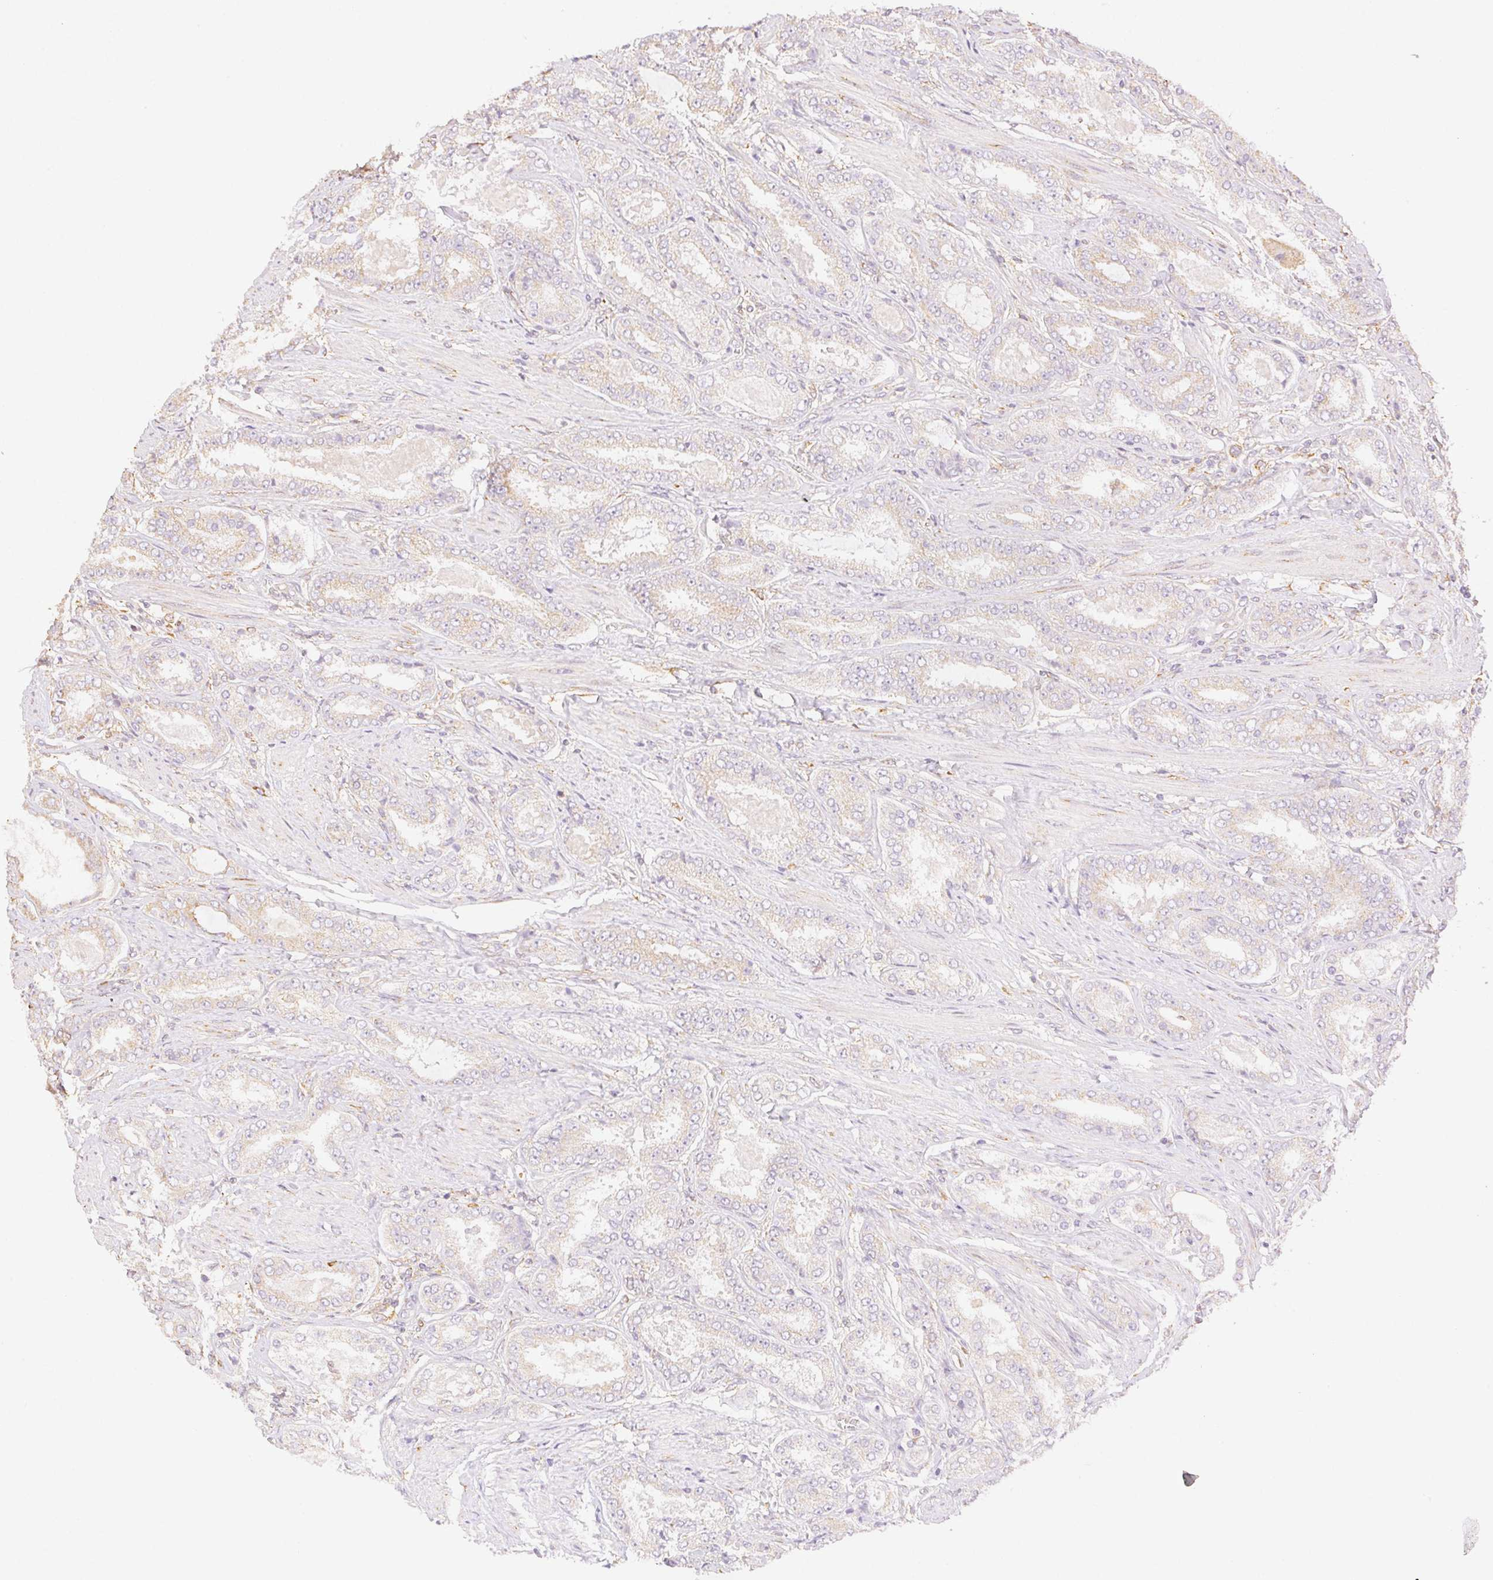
{"staining": {"intensity": "weak", "quantity": "25%-75%", "location": "cytoplasmic/membranous"}, "tissue": "prostate cancer", "cell_type": "Tumor cells", "image_type": "cancer", "snomed": [{"axis": "morphology", "description": "Adenocarcinoma, High grade"}, {"axis": "topography", "description": "Prostate"}], "caption": "Immunohistochemical staining of human prostate high-grade adenocarcinoma reveals low levels of weak cytoplasmic/membranous protein positivity in about 25%-75% of tumor cells.", "gene": "ENTREP1", "patient": {"sex": "male", "age": 63}}